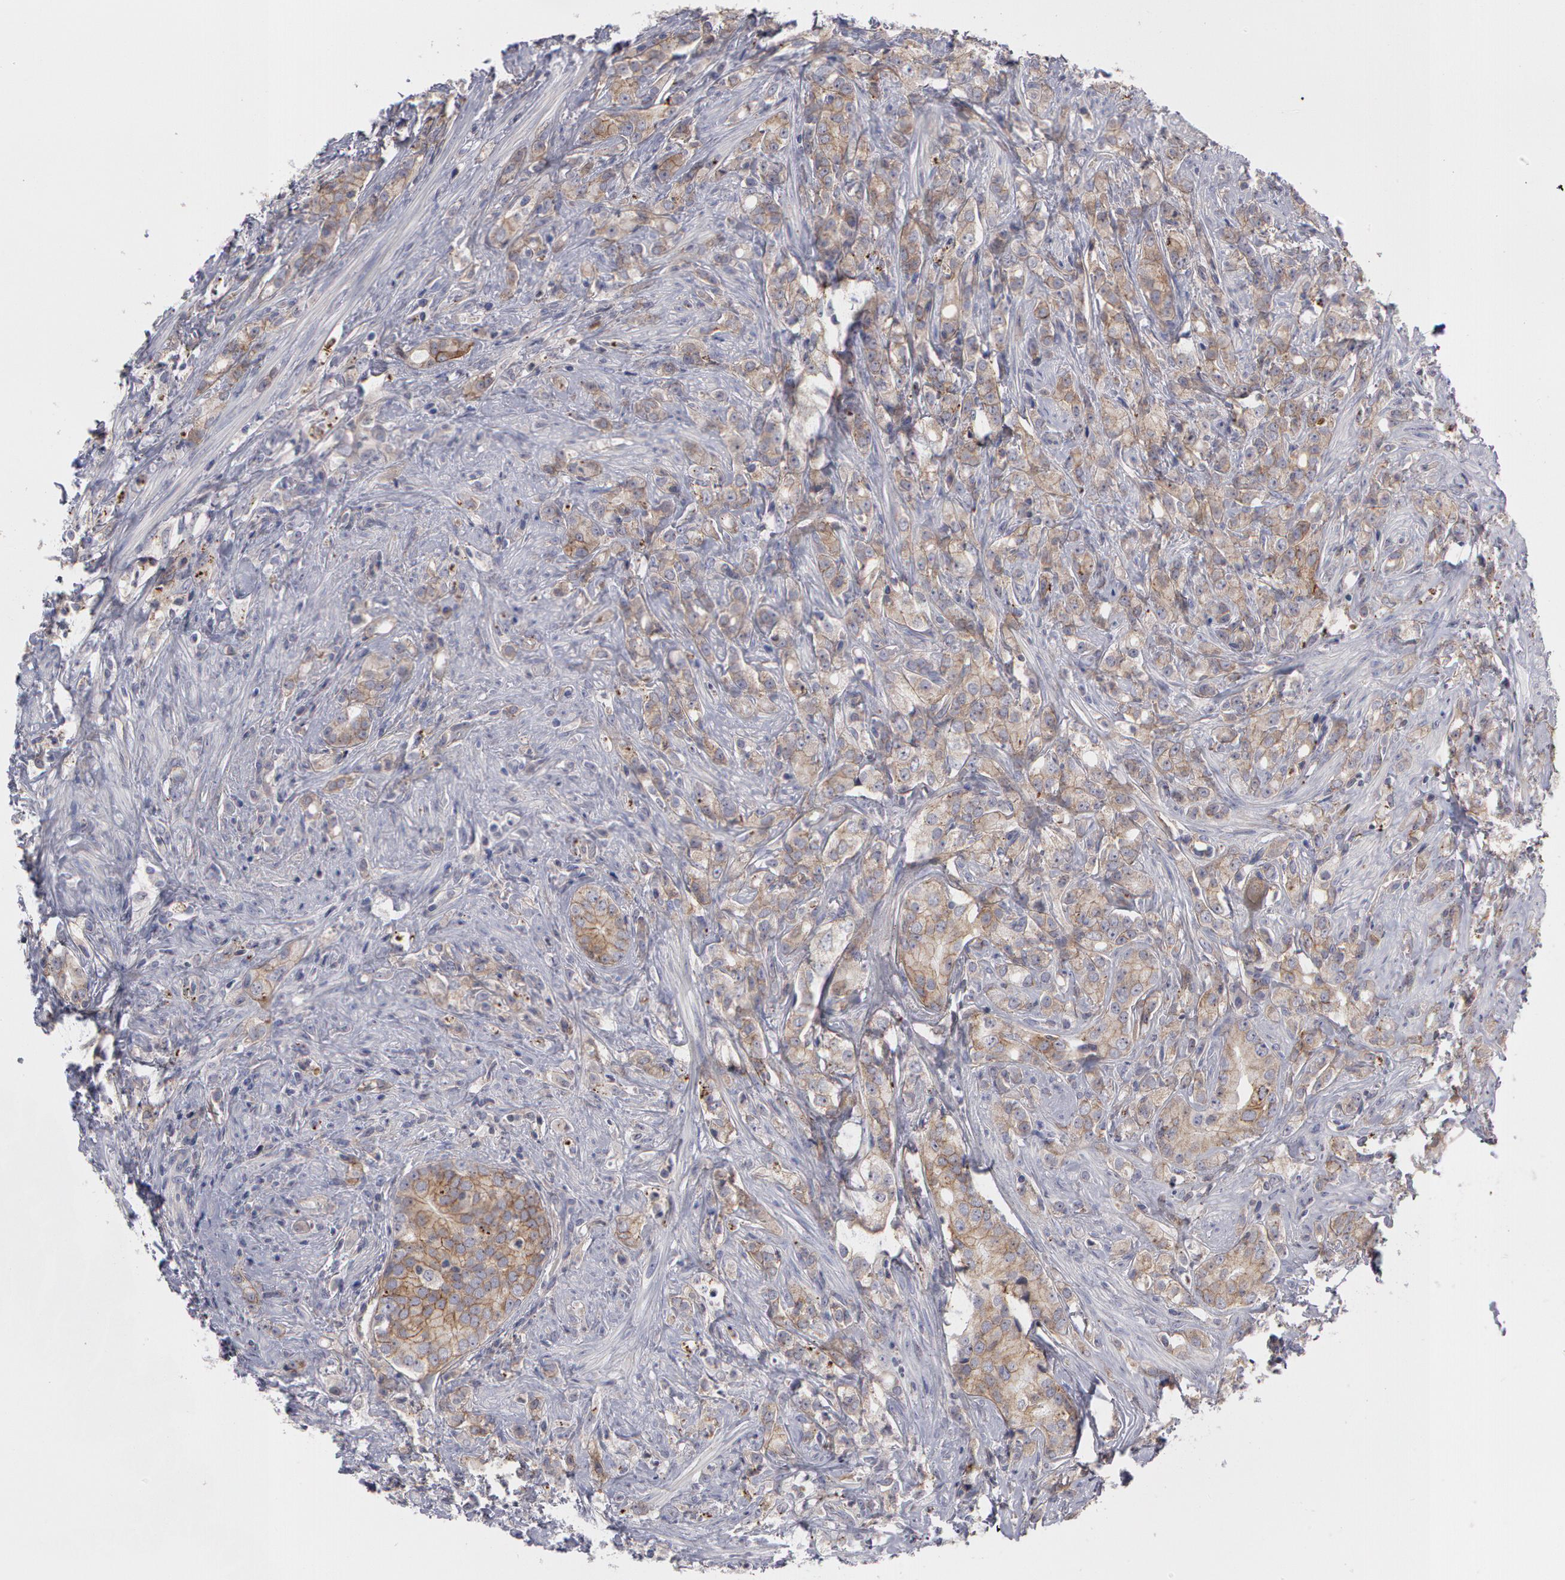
{"staining": {"intensity": "weak", "quantity": ">75%", "location": "cytoplasmic/membranous"}, "tissue": "prostate cancer", "cell_type": "Tumor cells", "image_type": "cancer", "snomed": [{"axis": "morphology", "description": "Adenocarcinoma, Medium grade"}, {"axis": "topography", "description": "Prostate"}], "caption": "Protein staining exhibits weak cytoplasmic/membranous expression in about >75% of tumor cells in prostate adenocarcinoma (medium-grade). (Brightfield microscopy of DAB IHC at high magnification).", "gene": "ERBB2", "patient": {"sex": "male", "age": 59}}